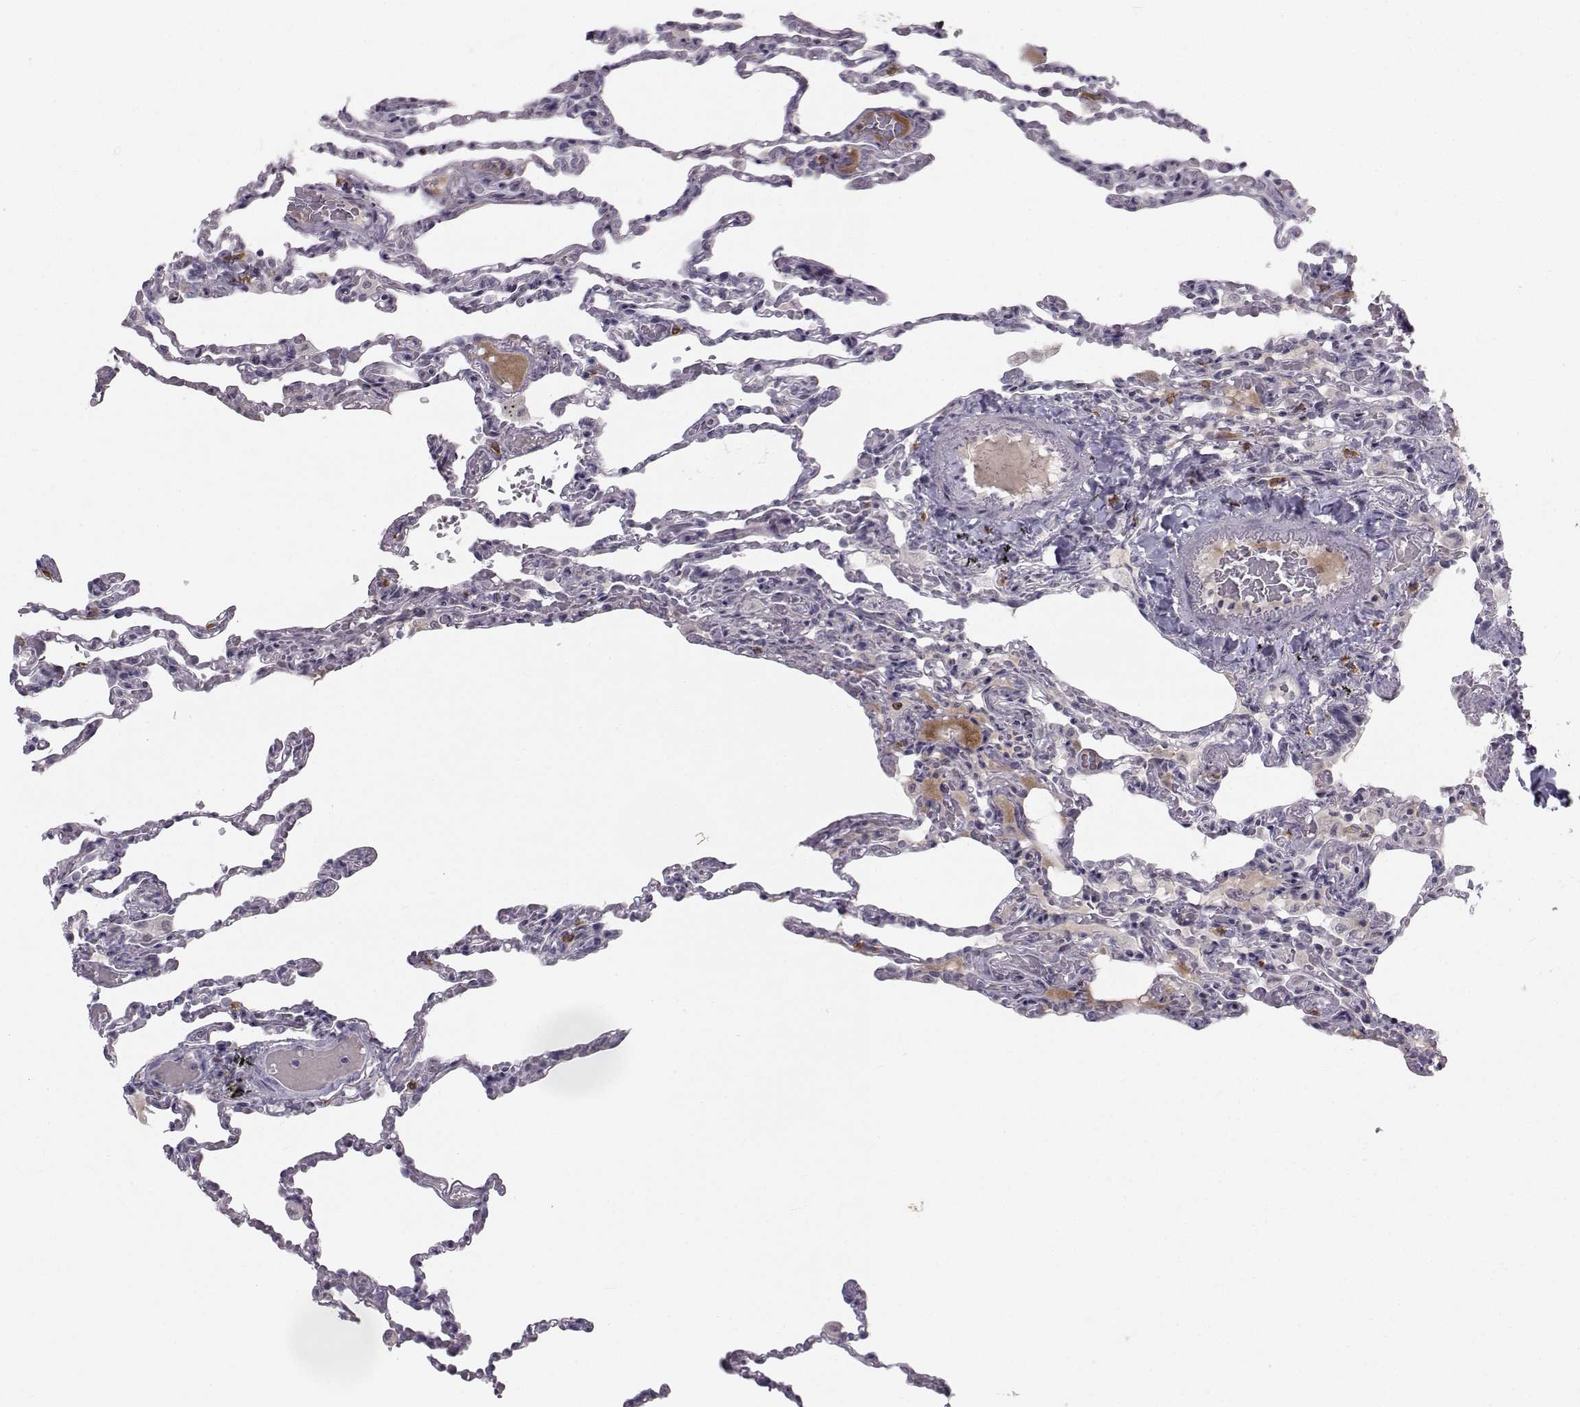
{"staining": {"intensity": "negative", "quantity": "none", "location": "none"}, "tissue": "lung", "cell_type": "Alveolar cells", "image_type": "normal", "snomed": [{"axis": "morphology", "description": "Normal tissue, NOS"}, {"axis": "topography", "description": "Lung"}], "caption": "An immunohistochemistry (IHC) micrograph of unremarkable lung is shown. There is no staining in alveolar cells of lung. (DAB IHC visualized using brightfield microscopy, high magnification).", "gene": "LRP8", "patient": {"sex": "female", "age": 43}}